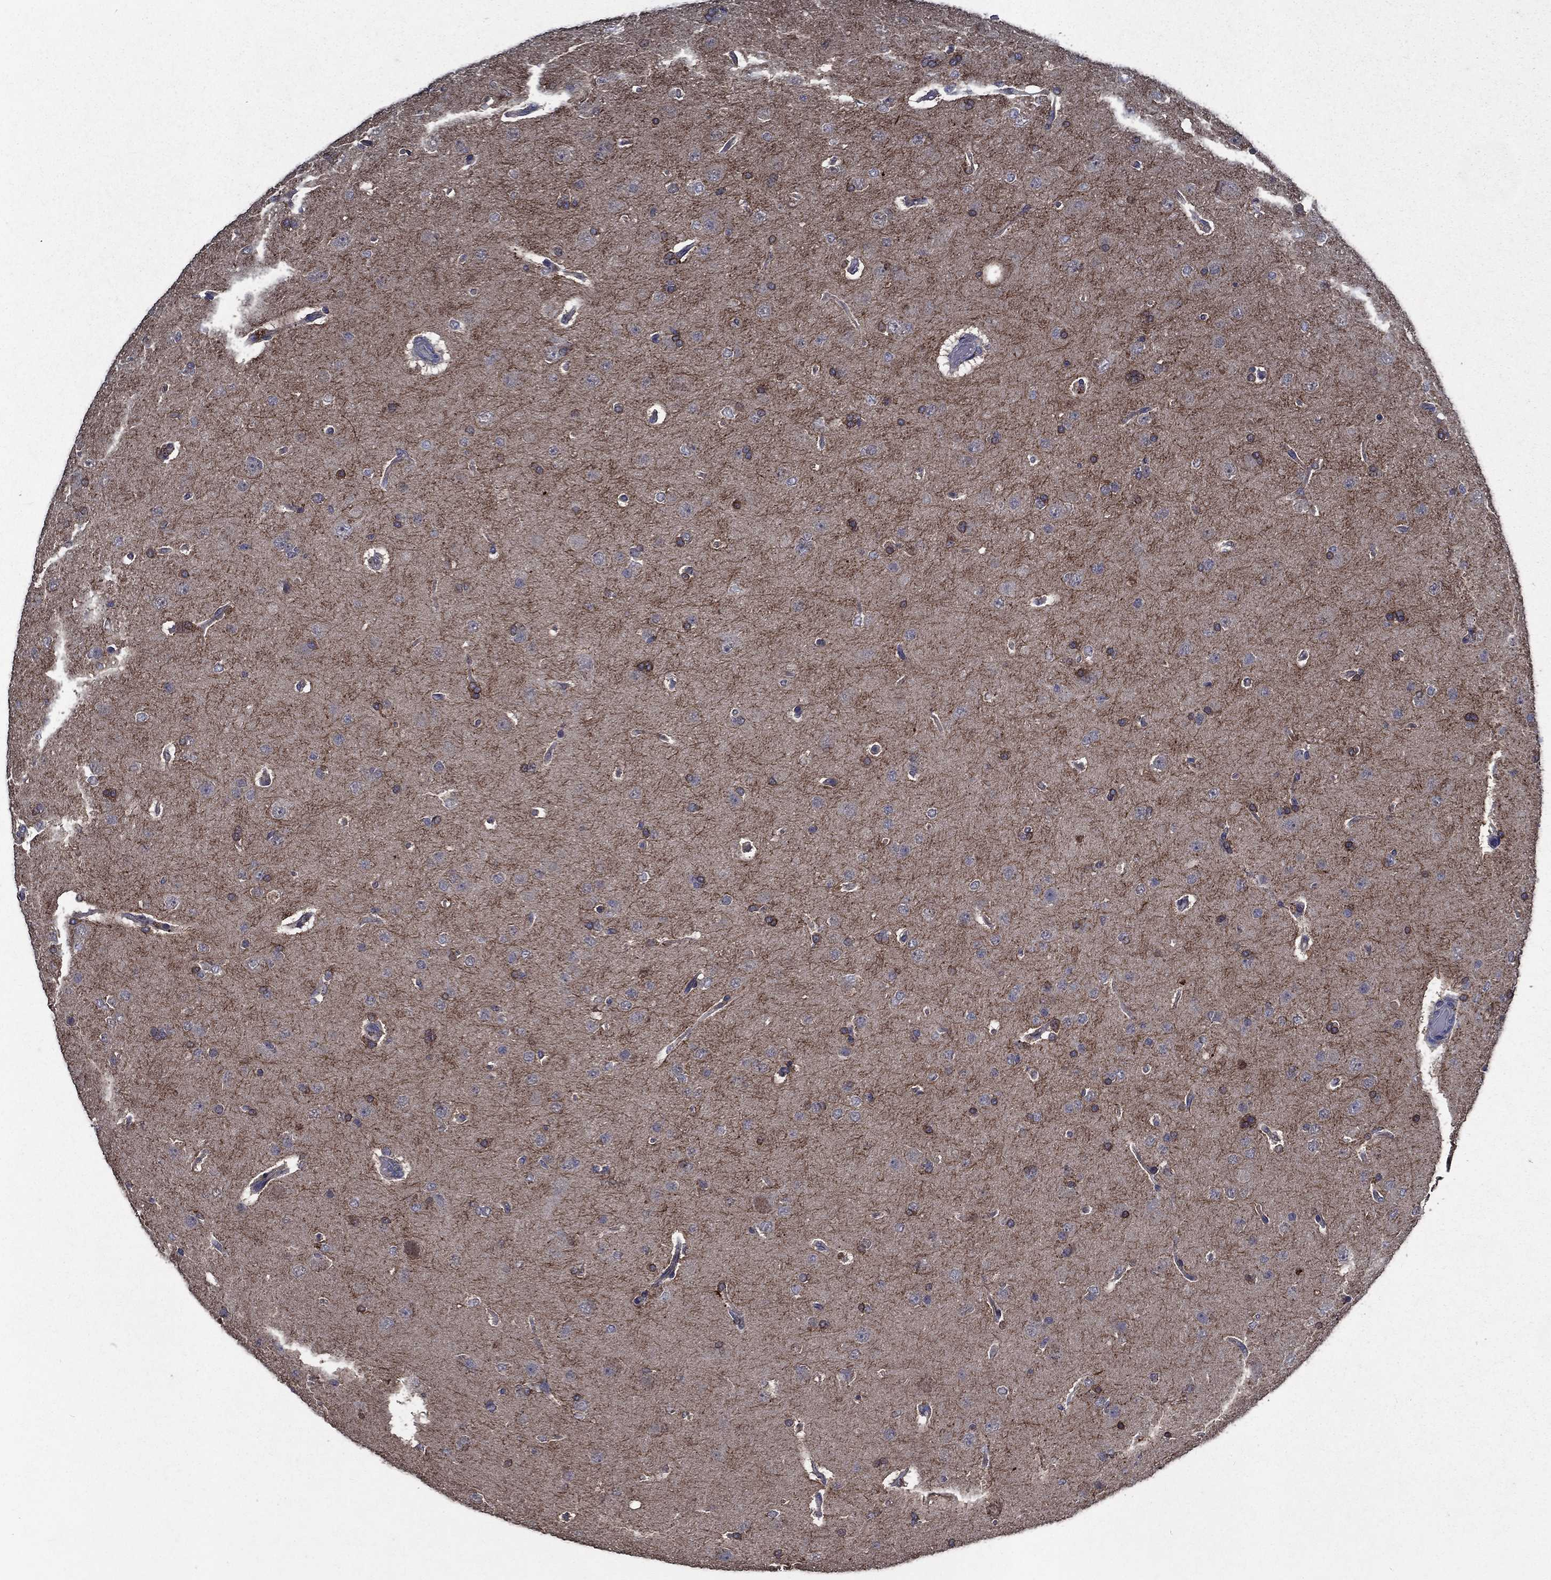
{"staining": {"intensity": "negative", "quantity": "none", "location": "none"}, "tissue": "glioma", "cell_type": "Tumor cells", "image_type": "cancer", "snomed": [{"axis": "morphology", "description": "Glioma, malignant, NOS"}, {"axis": "topography", "description": "Cerebral cortex"}], "caption": "This micrograph is of glioma stained with immunohistochemistry to label a protein in brown with the nuclei are counter-stained blue. There is no positivity in tumor cells. Brightfield microscopy of immunohistochemistry stained with DAB (3,3'-diaminobenzidine) (brown) and hematoxylin (blue), captured at high magnification.", "gene": "SLC44A1", "patient": {"sex": "male", "age": 58}}